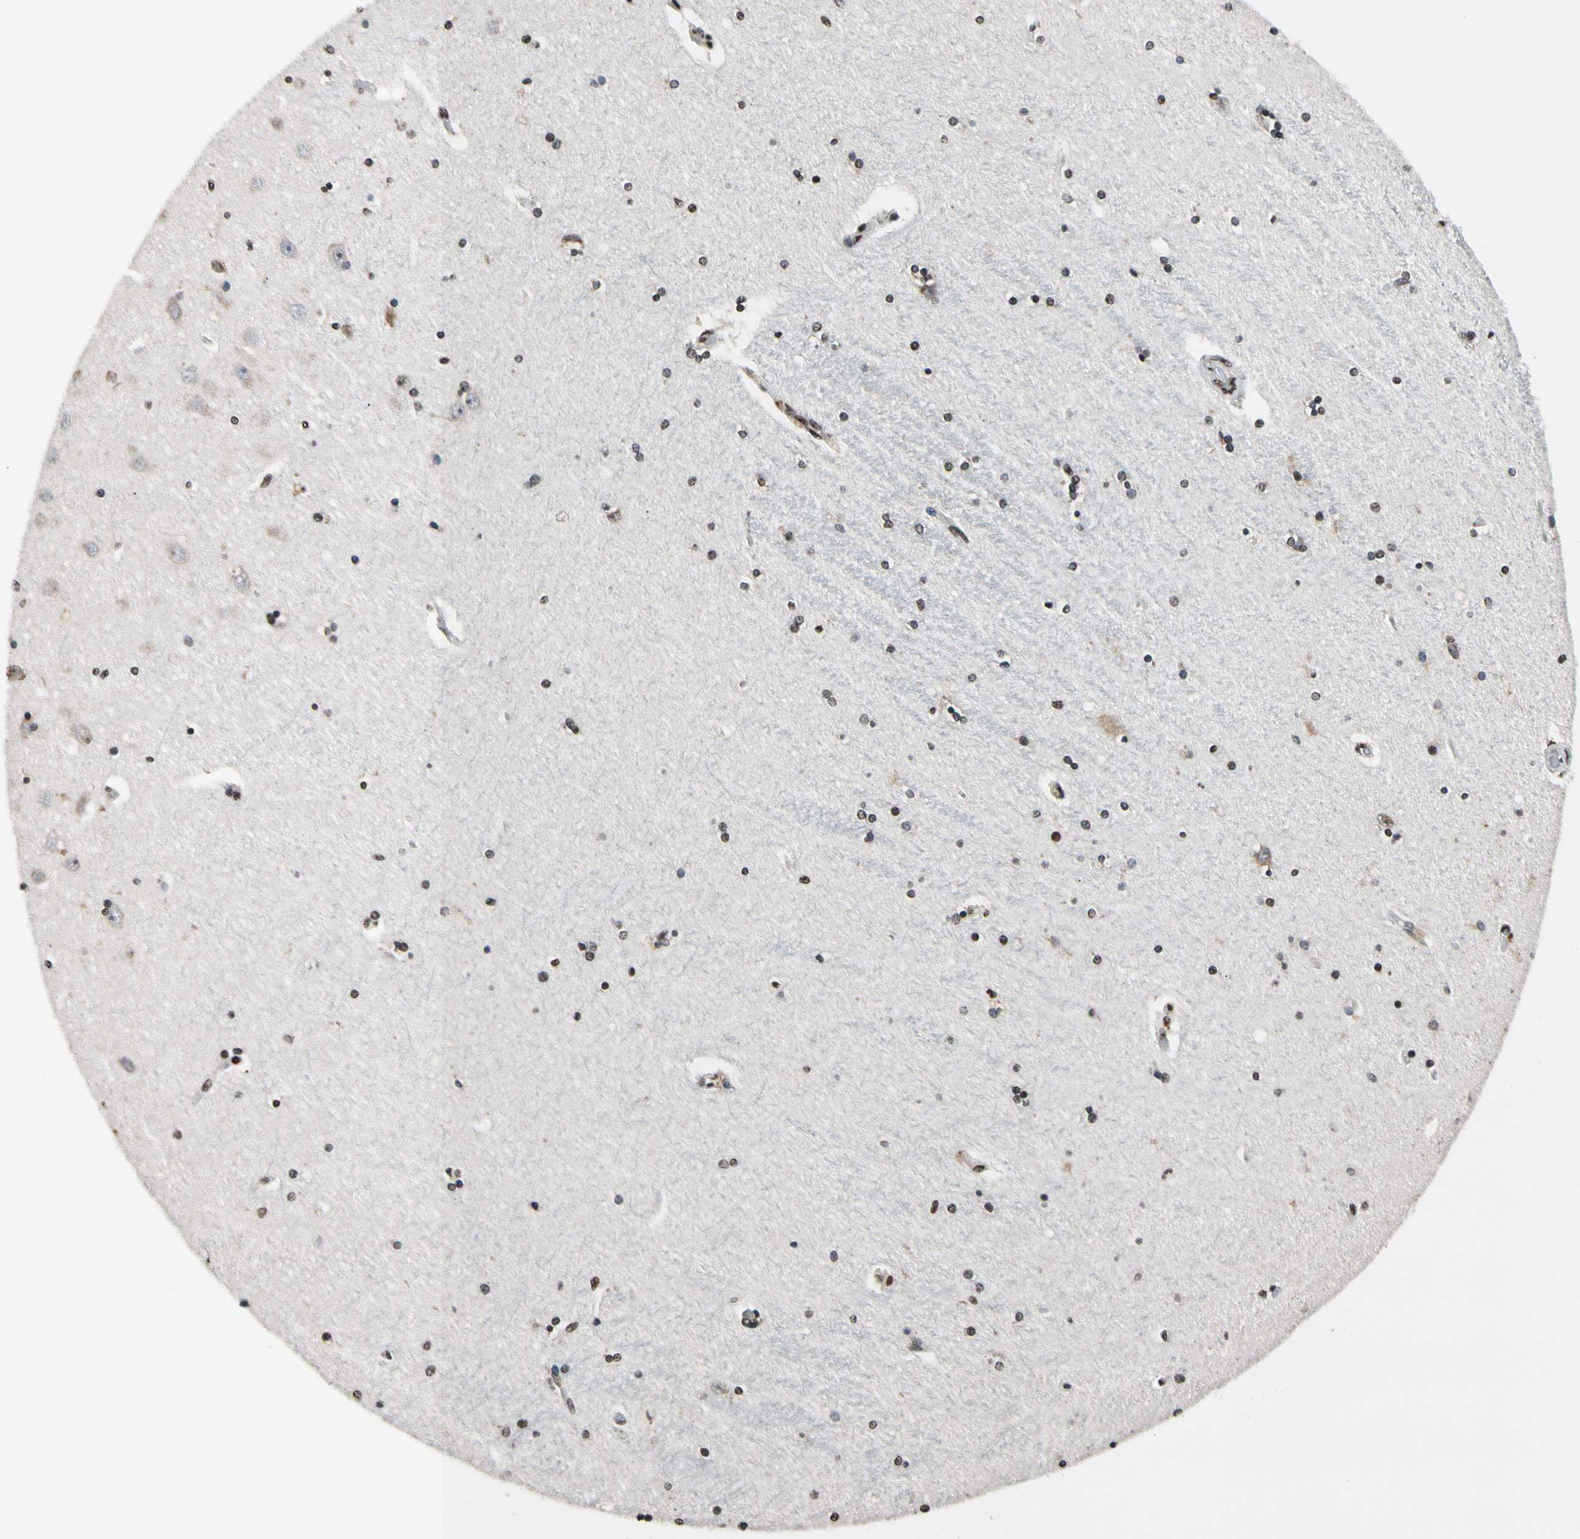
{"staining": {"intensity": "moderate", "quantity": ">75%", "location": "nuclear"}, "tissue": "hippocampus", "cell_type": "Glial cells", "image_type": "normal", "snomed": [{"axis": "morphology", "description": "Normal tissue, NOS"}, {"axis": "topography", "description": "Hippocampus"}], "caption": "DAB immunohistochemical staining of normal hippocampus exhibits moderate nuclear protein positivity in about >75% of glial cells. (DAB (3,3'-diaminobenzidine) IHC with brightfield microscopy, high magnification).", "gene": "RECQL", "patient": {"sex": "female", "age": 54}}